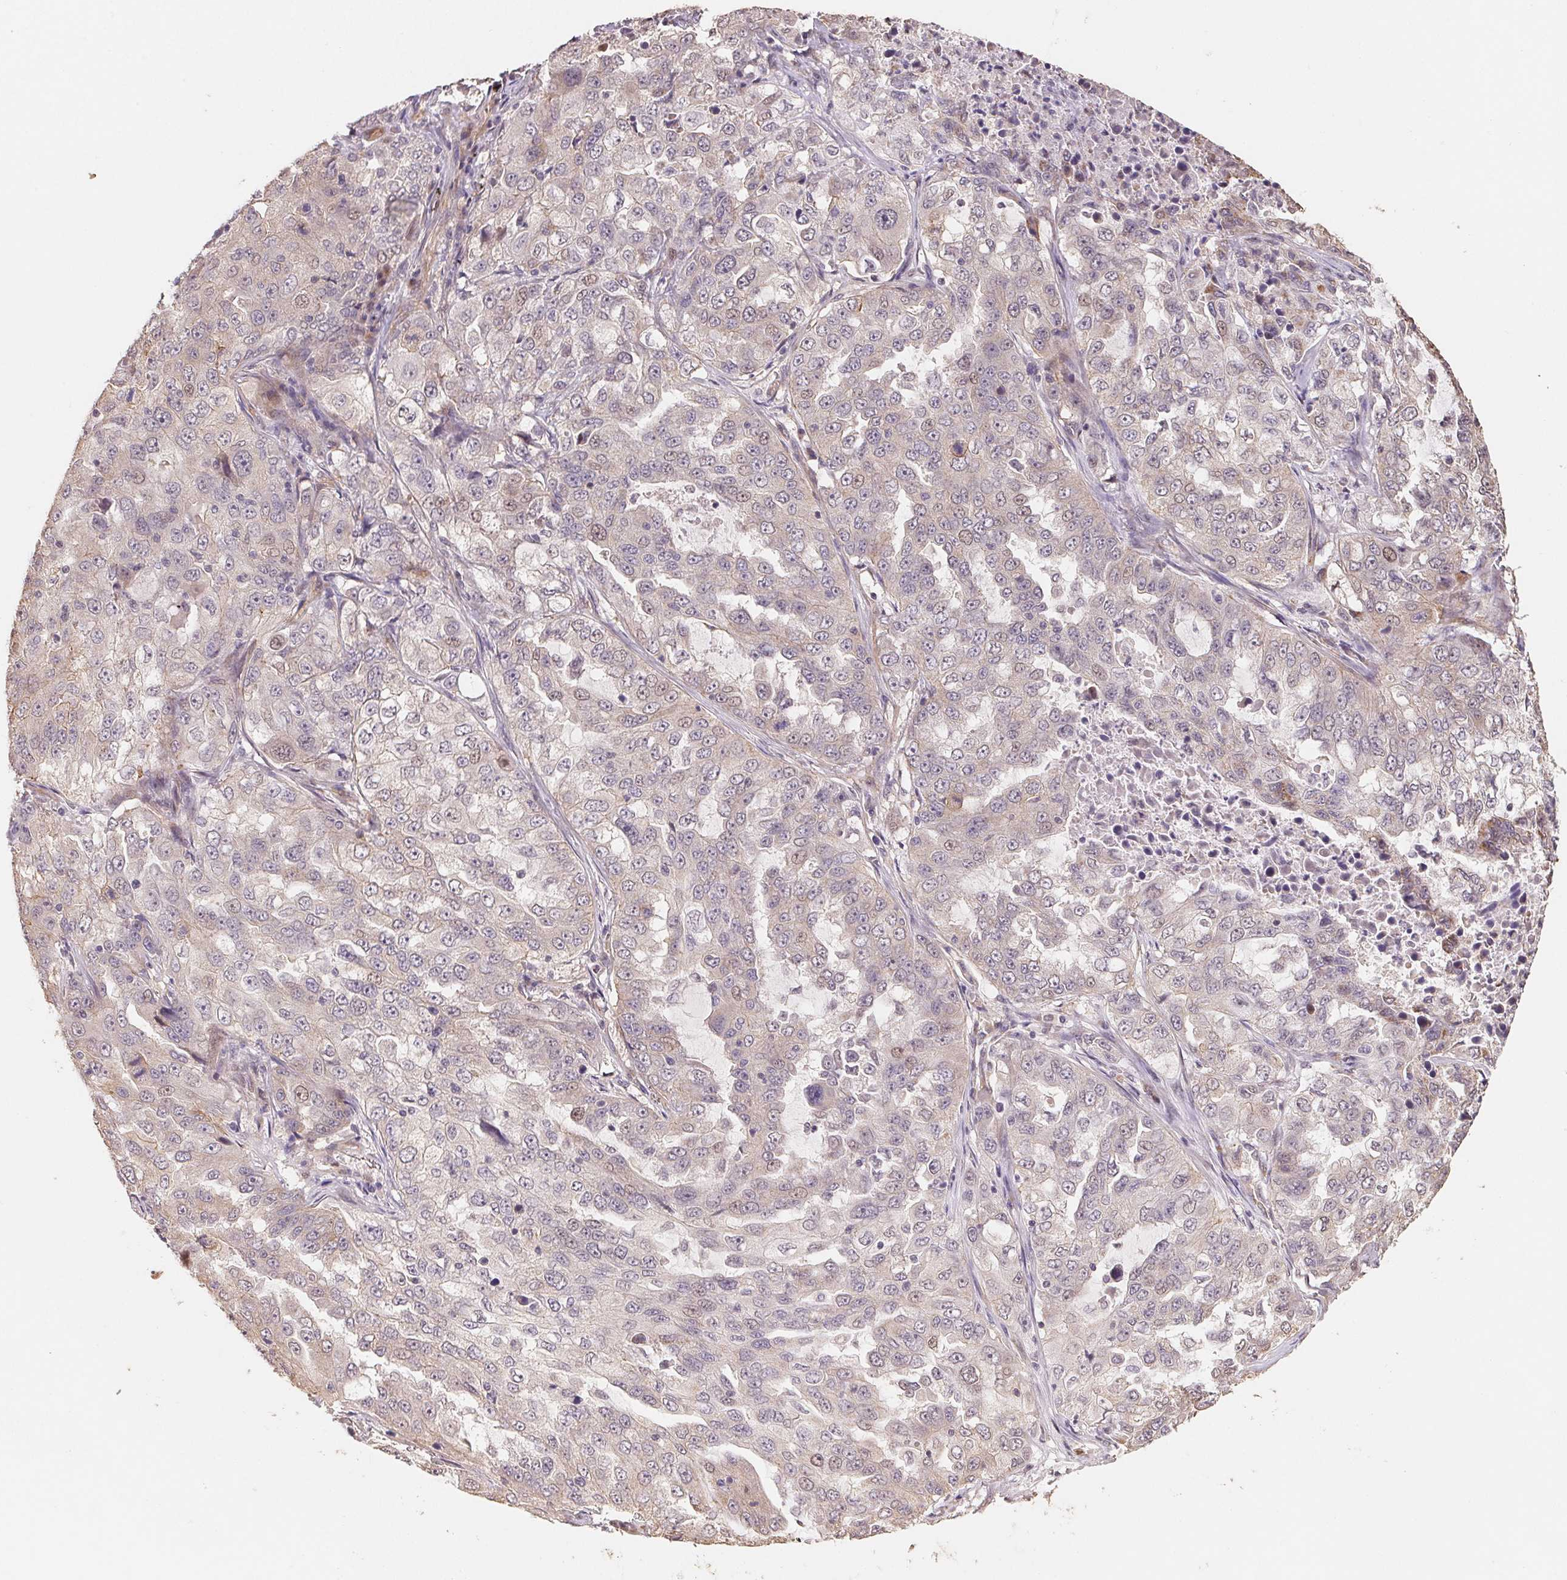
{"staining": {"intensity": "negative", "quantity": "none", "location": "none"}, "tissue": "lung cancer", "cell_type": "Tumor cells", "image_type": "cancer", "snomed": [{"axis": "morphology", "description": "Adenocarcinoma, NOS"}, {"axis": "topography", "description": "Lung"}], "caption": "Adenocarcinoma (lung) was stained to show a protein in brown. There is no significant expression in tumor cells.", "gene": "TMEM222", "patient": {"sex": "female", "age": 61}}